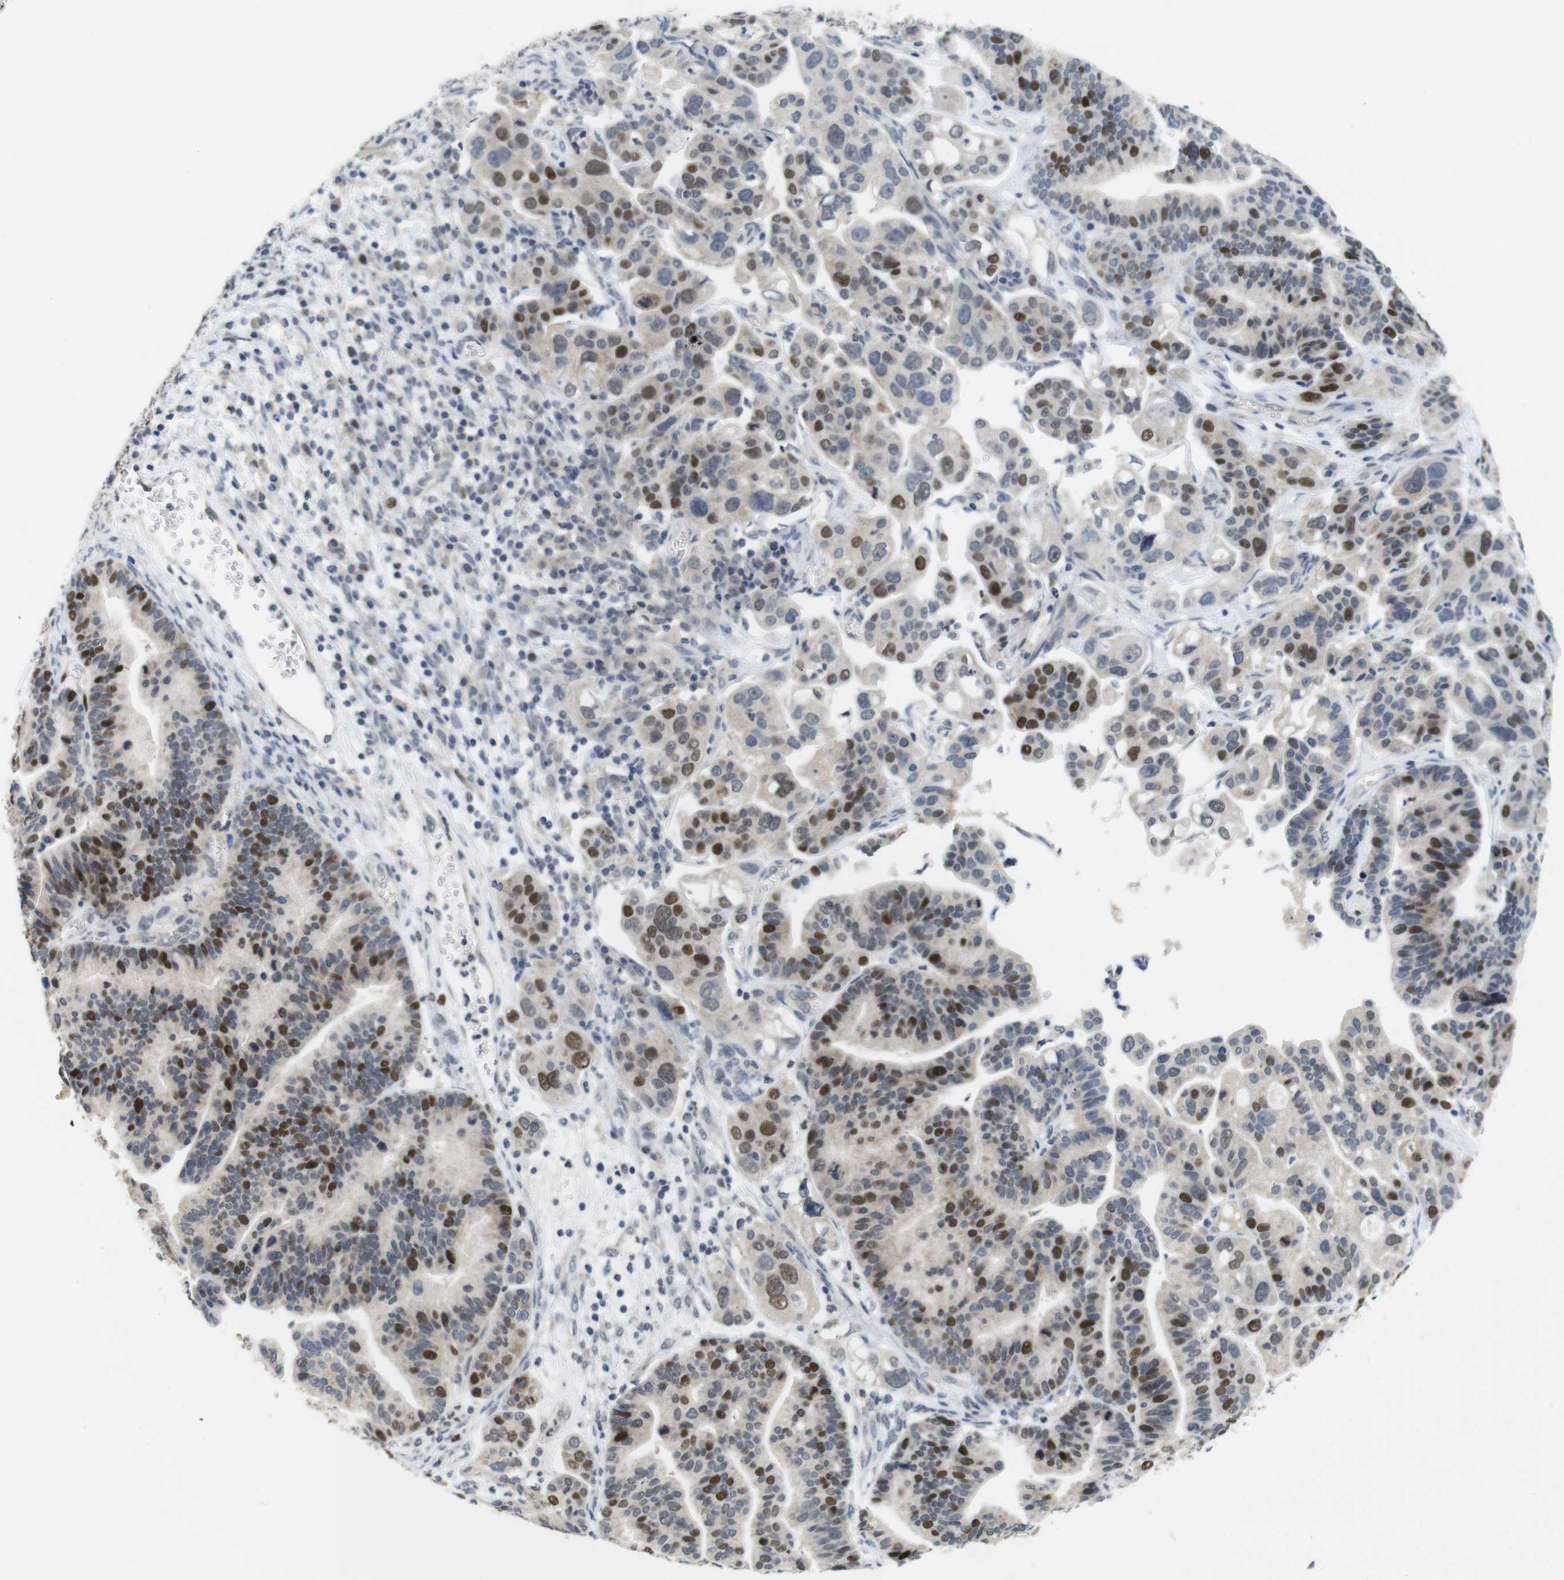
{"staining": {"intensity": "strong", "quantity": "25%-75%", "location": "nuclear"}, "tissue": "ovarian cancer", "cell_type": "Tumor cells", "image_type": "cancer", "snomed": [{"axis": "morphology", "description": "Cystadenocarcinoma, serous, NOS"}, {"axis": "topography", "description": "Ovary"}], "caption": "Ovarian serous cystadenocarcinoma stained for a protein (brown) reveals strong nuclear positive staining in about 25%-75% of tumor cells.", "gene": "SKP2", "patient": {"sex": "female", "age": 56}}